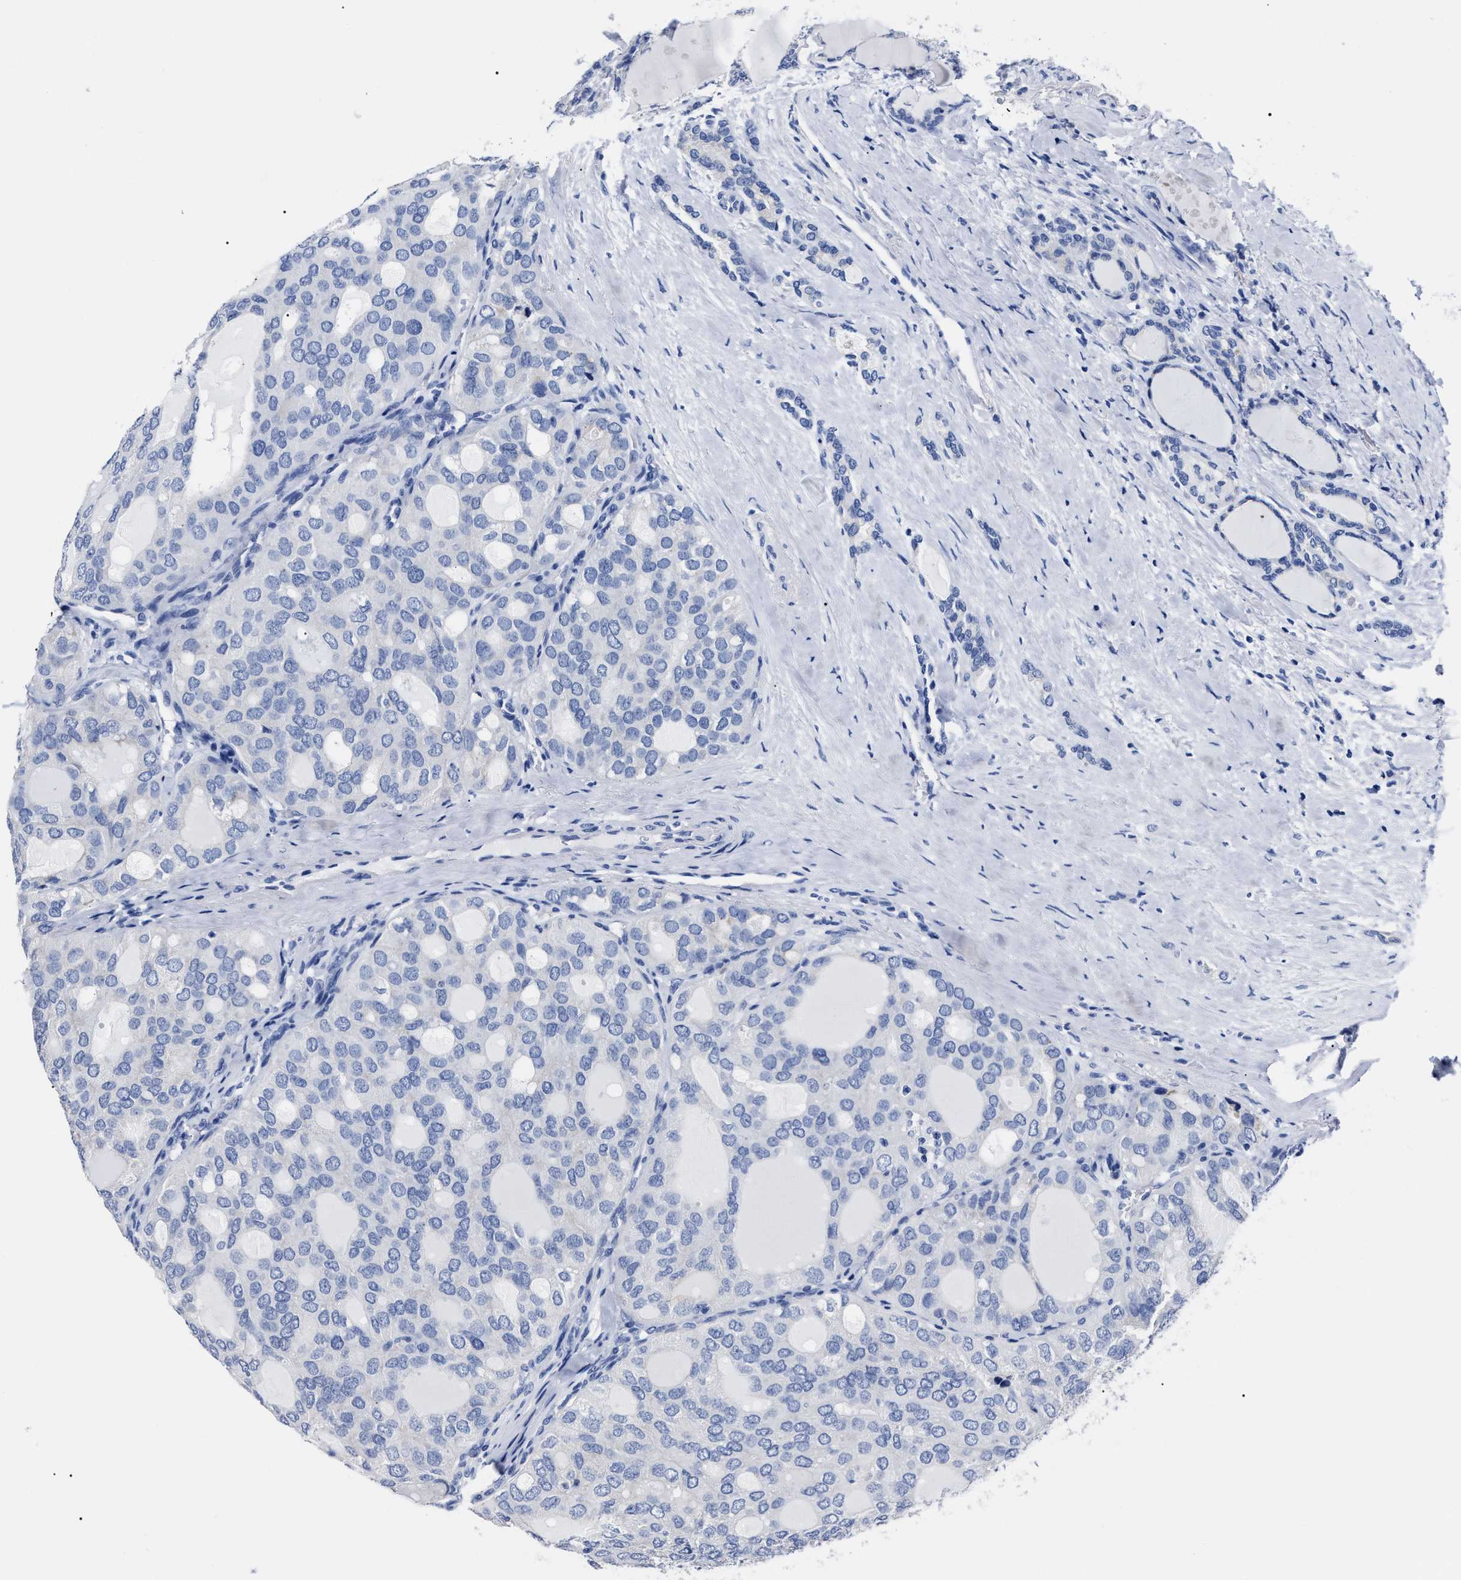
{"staining": {"intensity": "negative", "quantity": "none", "location": "none"}, "tissue": "thyroid cancer", "cell_type": "Tumor cells", "image_type": "cancer", "snomed": [{"axis": "morphology", "description": "Follicular adenoma carcinoma, NOS"}, {"axis": "topography", "description": "Thyroid gland"}], "caption": "Immunohistochemical staining of thyroid follicular adenoma carcinoma reveals no significant staining in tumor cells.", "gene": "ALPG", "patient": {"sex": "male", "age": 75}}